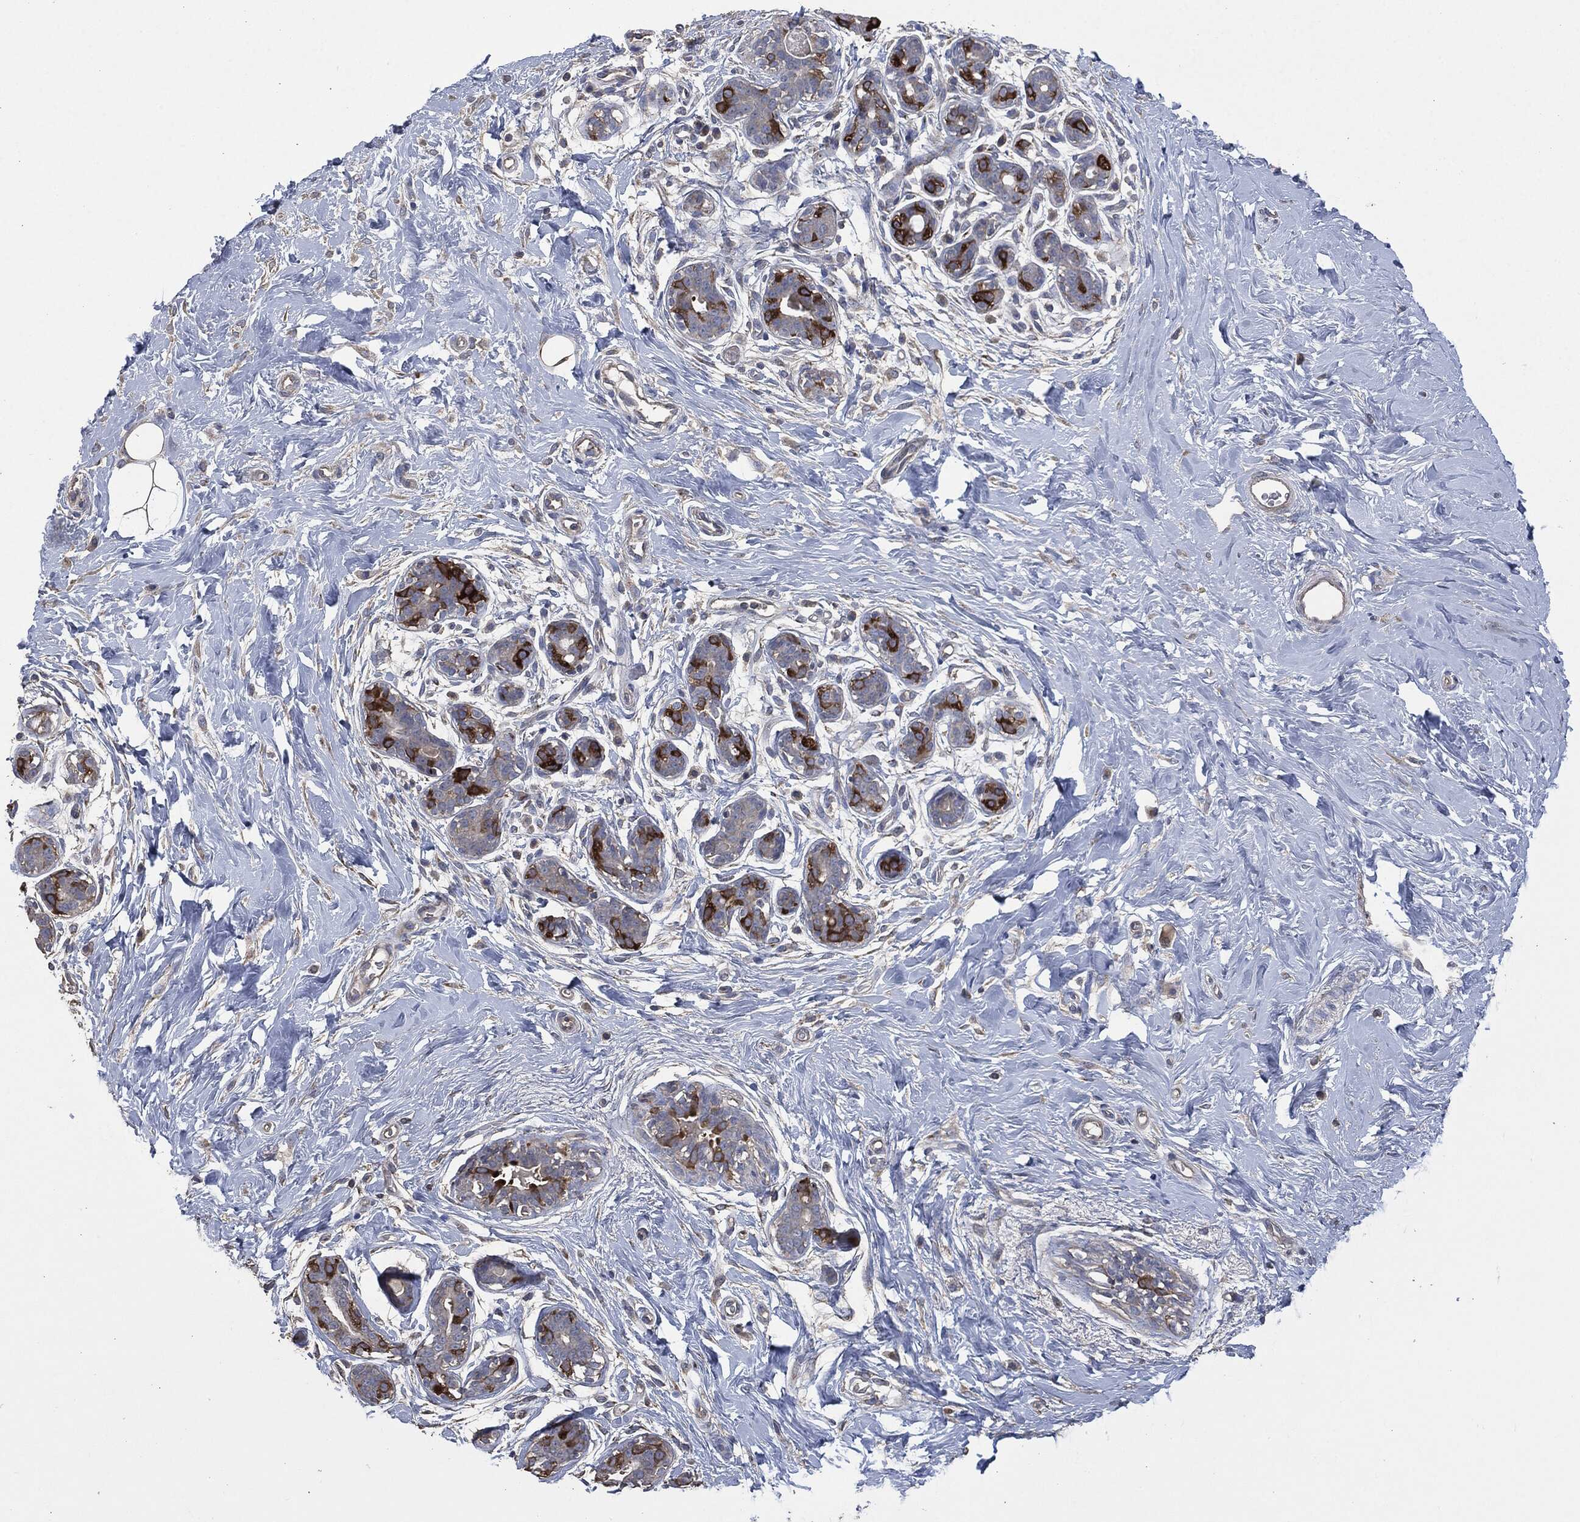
{"staining": {"intensity": "negative", "quantity": "none", "location": "none"}, "tissue": "breast", "cell_type": "Adipocytes", "image_type": "normal", "snomed": [{"axis": "morphology", "description": "Normal tissue, NOS"}, {"axis": "topography", "description": "Breast"}], "caption": "Immunohistochemistry (IHC) histopathology image of unremarkable human breast stained for a protein (brown), which exhibits no positivity in adipocytes. (Stains: DAB immunohistochemistry (IHC) with hematoxylin counter stain, Microscopy: brightfield microscopy at high magnification).", "gene": "MSLN", "patient": {"sex": "female", "age": 43}}